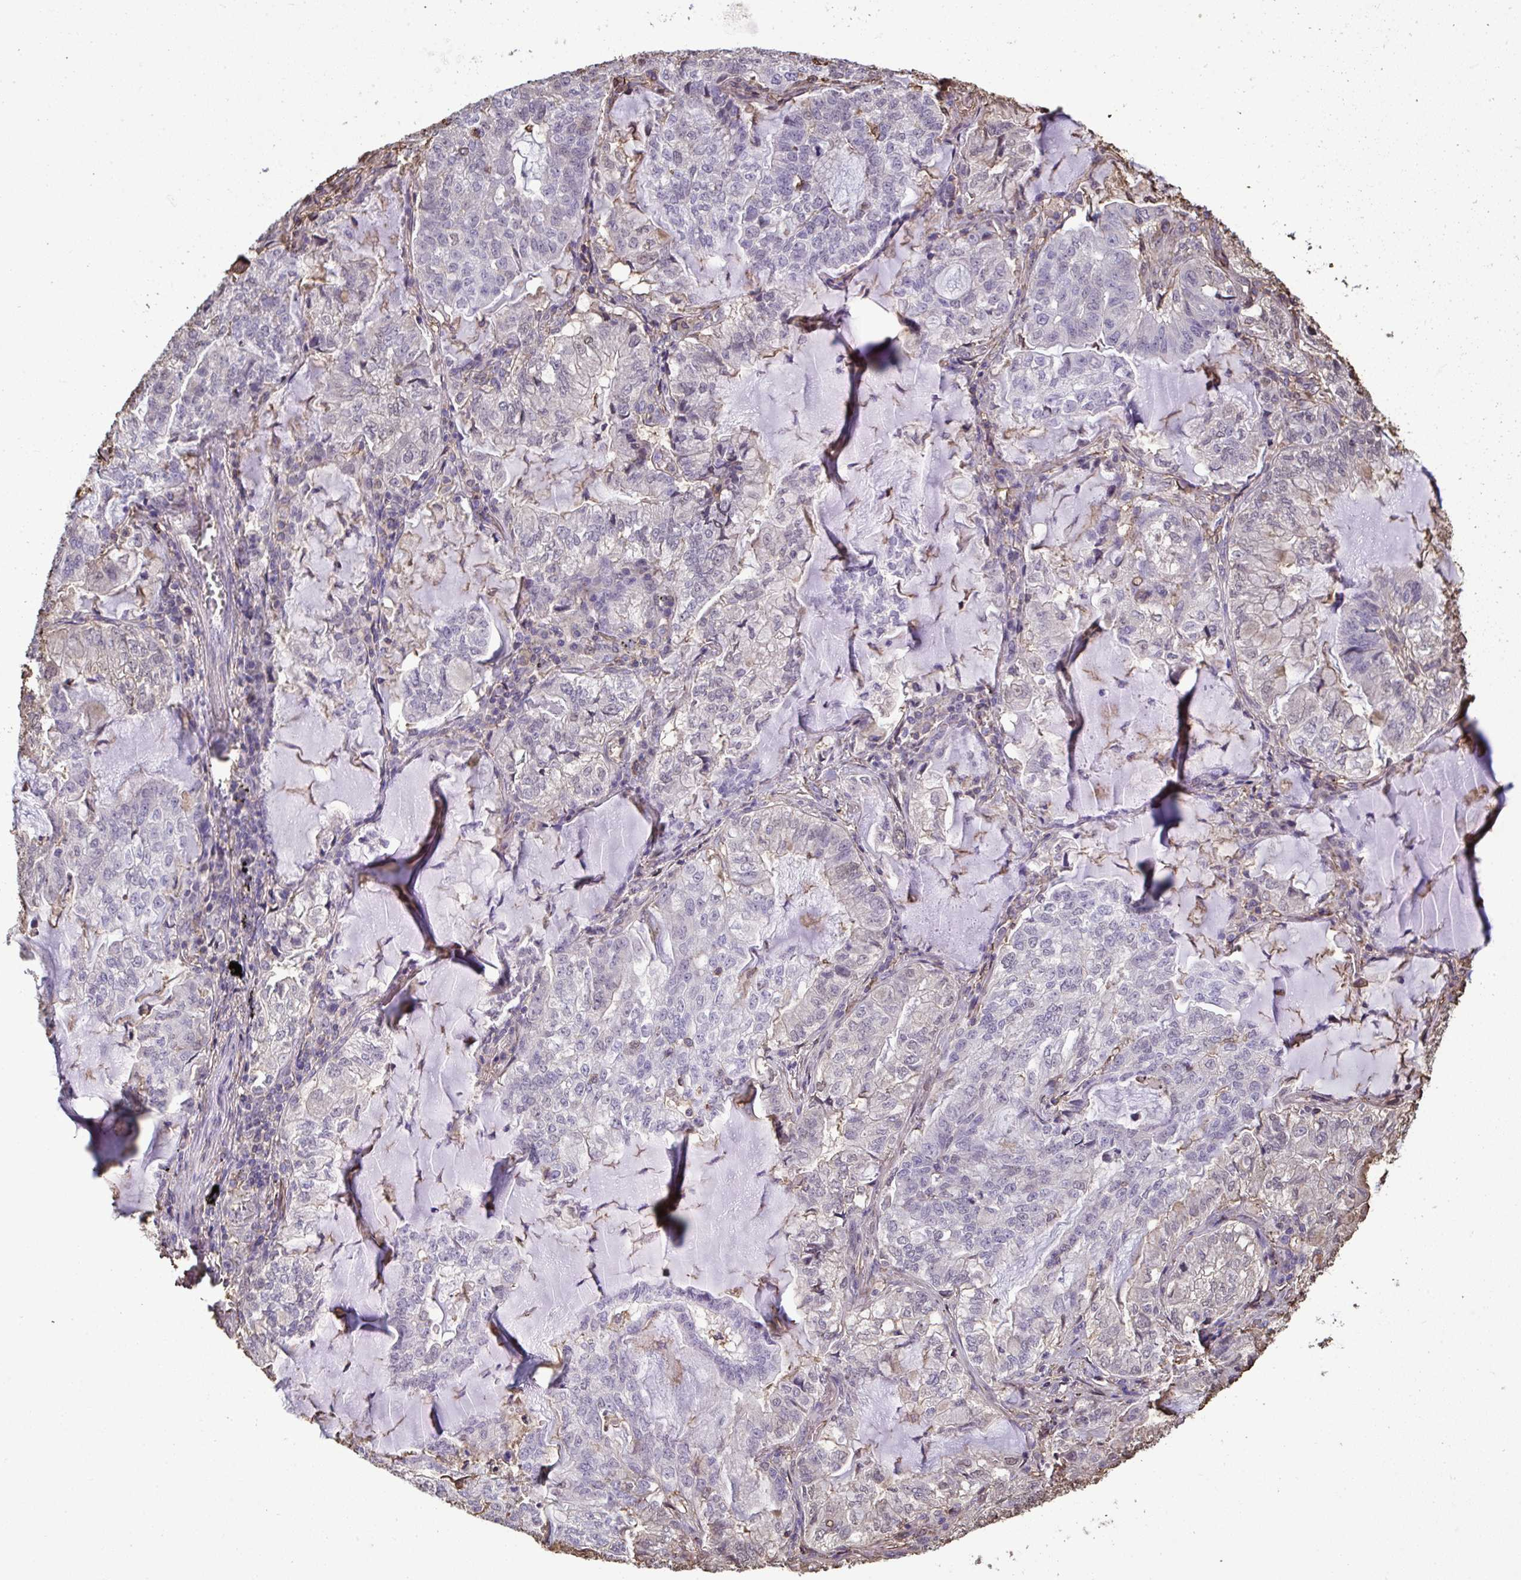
{"staining": {"intensity": "negative", "quantity": "none", "location": "none"}, "tissue": "lung cancer", "cell_type": "Tumor cells", "image_type": "cancer", "snomed": [{"axis": "morphology", "description": "Adenocarcinoma, NOS"}, {"axis": "topography", "description": "Lymph node"}, {"axis": "topography", "description": "Lung"}], "caption": "High magnification brightfield microscopy of lung cancer stained with DAB (brown) and counterstained with hematoxylin (blue): tumor cells show no significant positivity.", "gene": "ANXA5", "patient": {"sex": "male", "age": 66}}